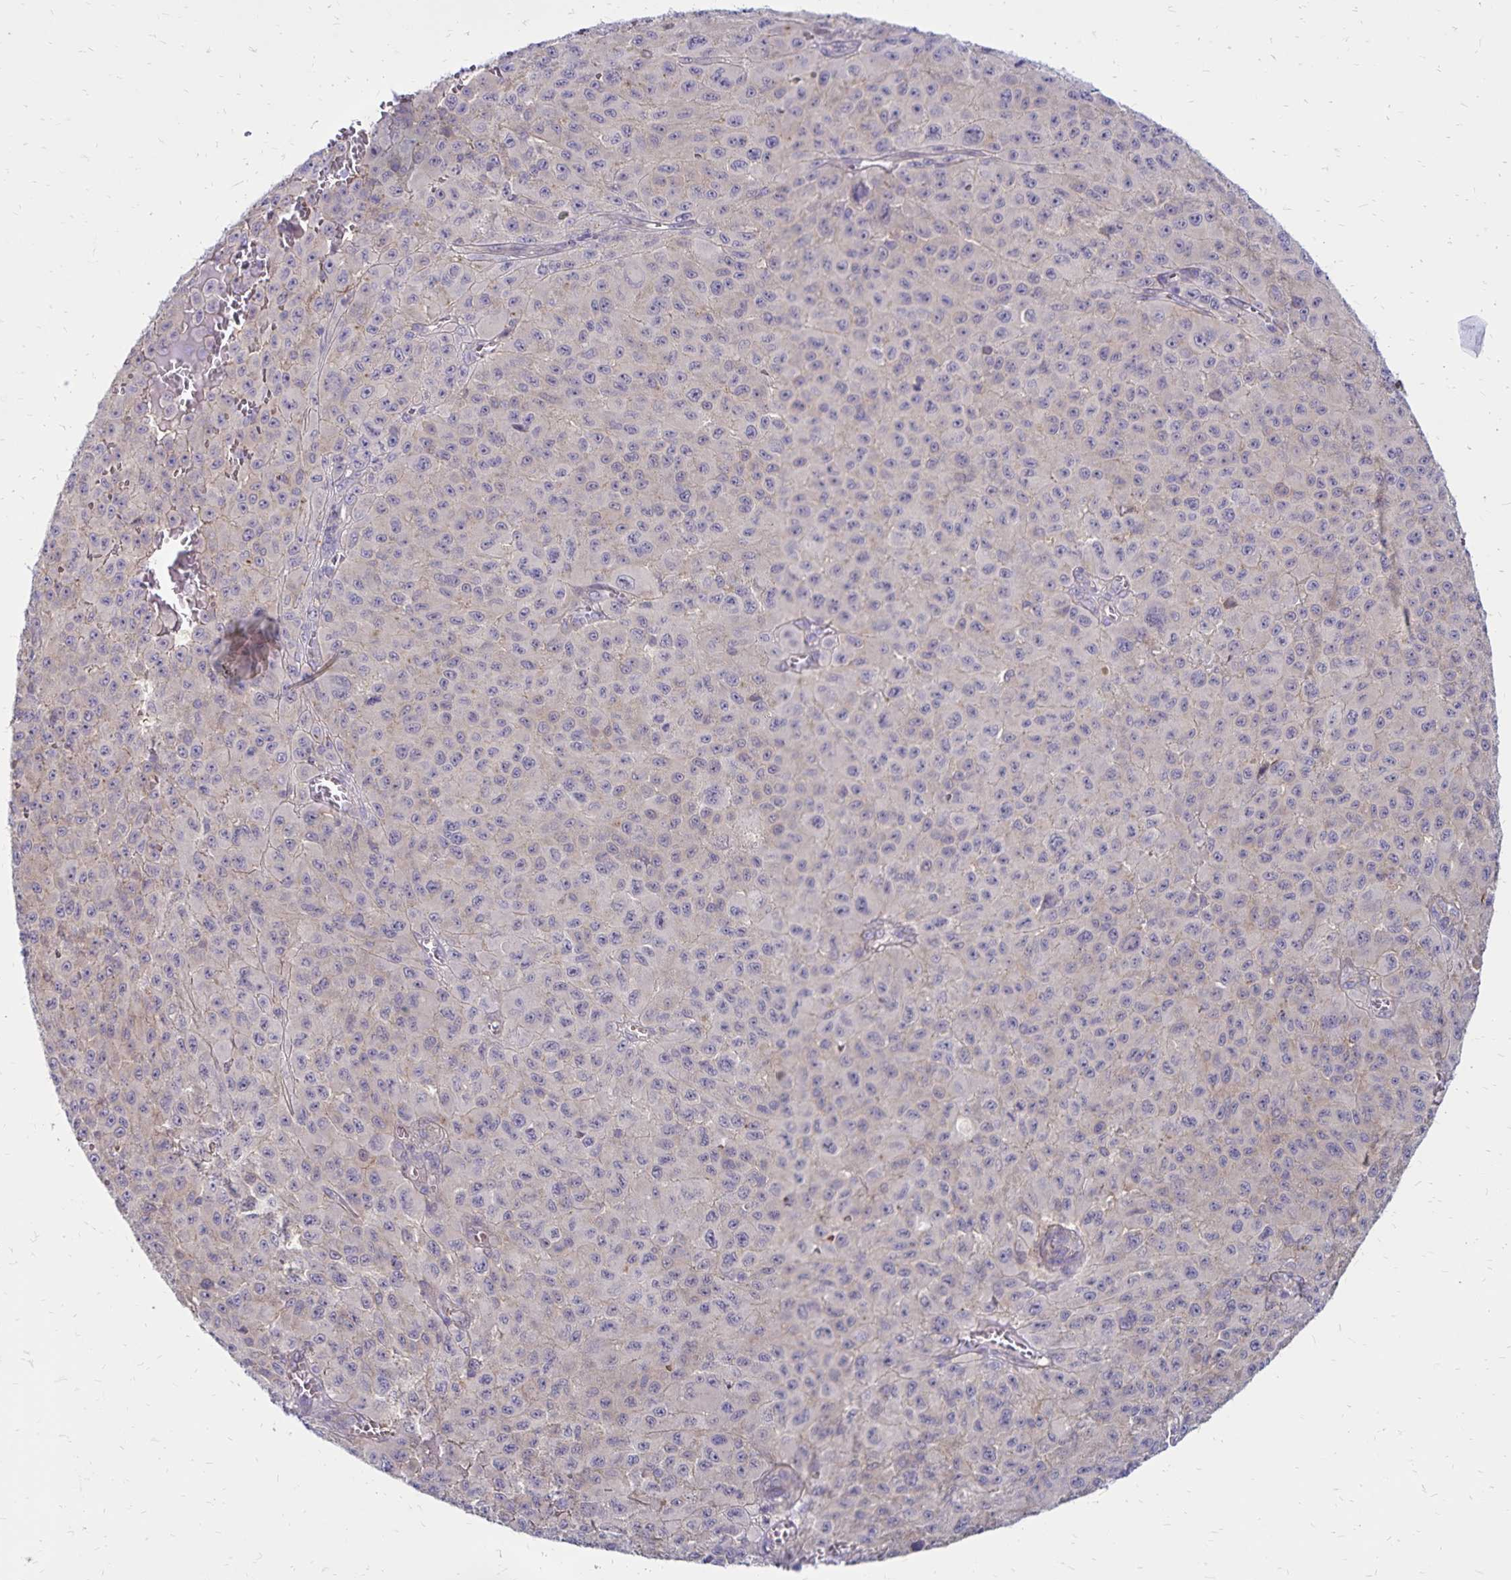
{"staining": {"intensity": "negative", "quantity": "none", "location": "none"}, "tissue": "melanoma", "cell_type": "Tumor cells", "image_type": "cancer", "snomed": [{"axis": "morphology", "description": "Malignant melanoma, NOS"}, {"axis": "topography", "description": "Skin"}], "caption": "IHC histopathology image of neoplastic tissue: malignant melanoma stained with DAB reveals no significant protein staining in tumor cells.", "gene": "FSD1", "patient": {"sex": "male", "age": 73}}